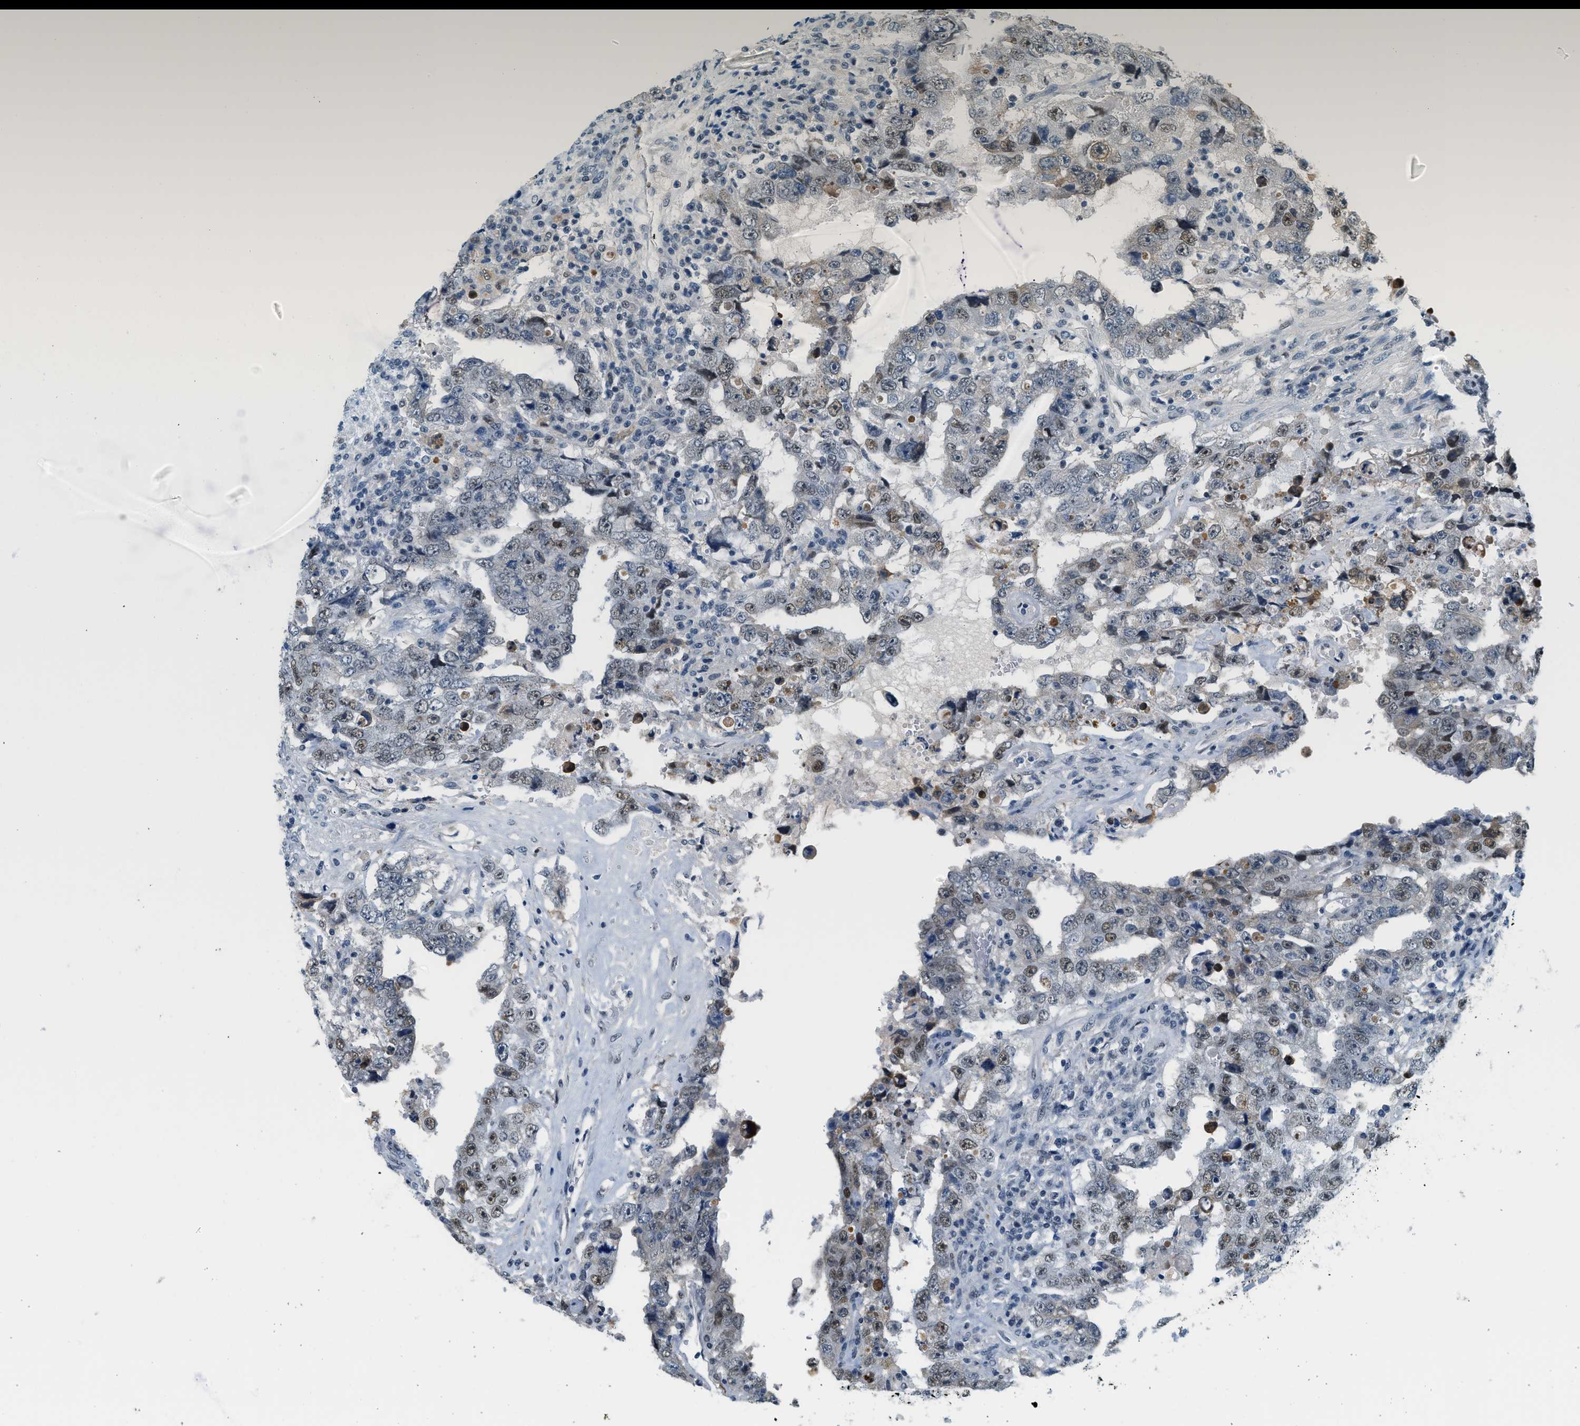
{"staining": {"intensity": "weak", "quantity": ">75%", "location": "cytoplasmic/membranous"}, "tissue": "testis cancer", "cell_type": "Tumor cells", "image_type": "cancer", "snomed": [{"axis": "morphology", "description": "Carcinoma, Embryonal, NOS"}, {"axis": "topography", "description": "Testis"}], "caption": "Weak cytoplasmic/membranous positivity for a protein is identified in approximately >75% of tumor cells of testis cancer (embryonal carcinoma) using immunohistochemistry (IHC).", "gene": "HIPK1", "patient": {"sex": "male", "age": 26}}